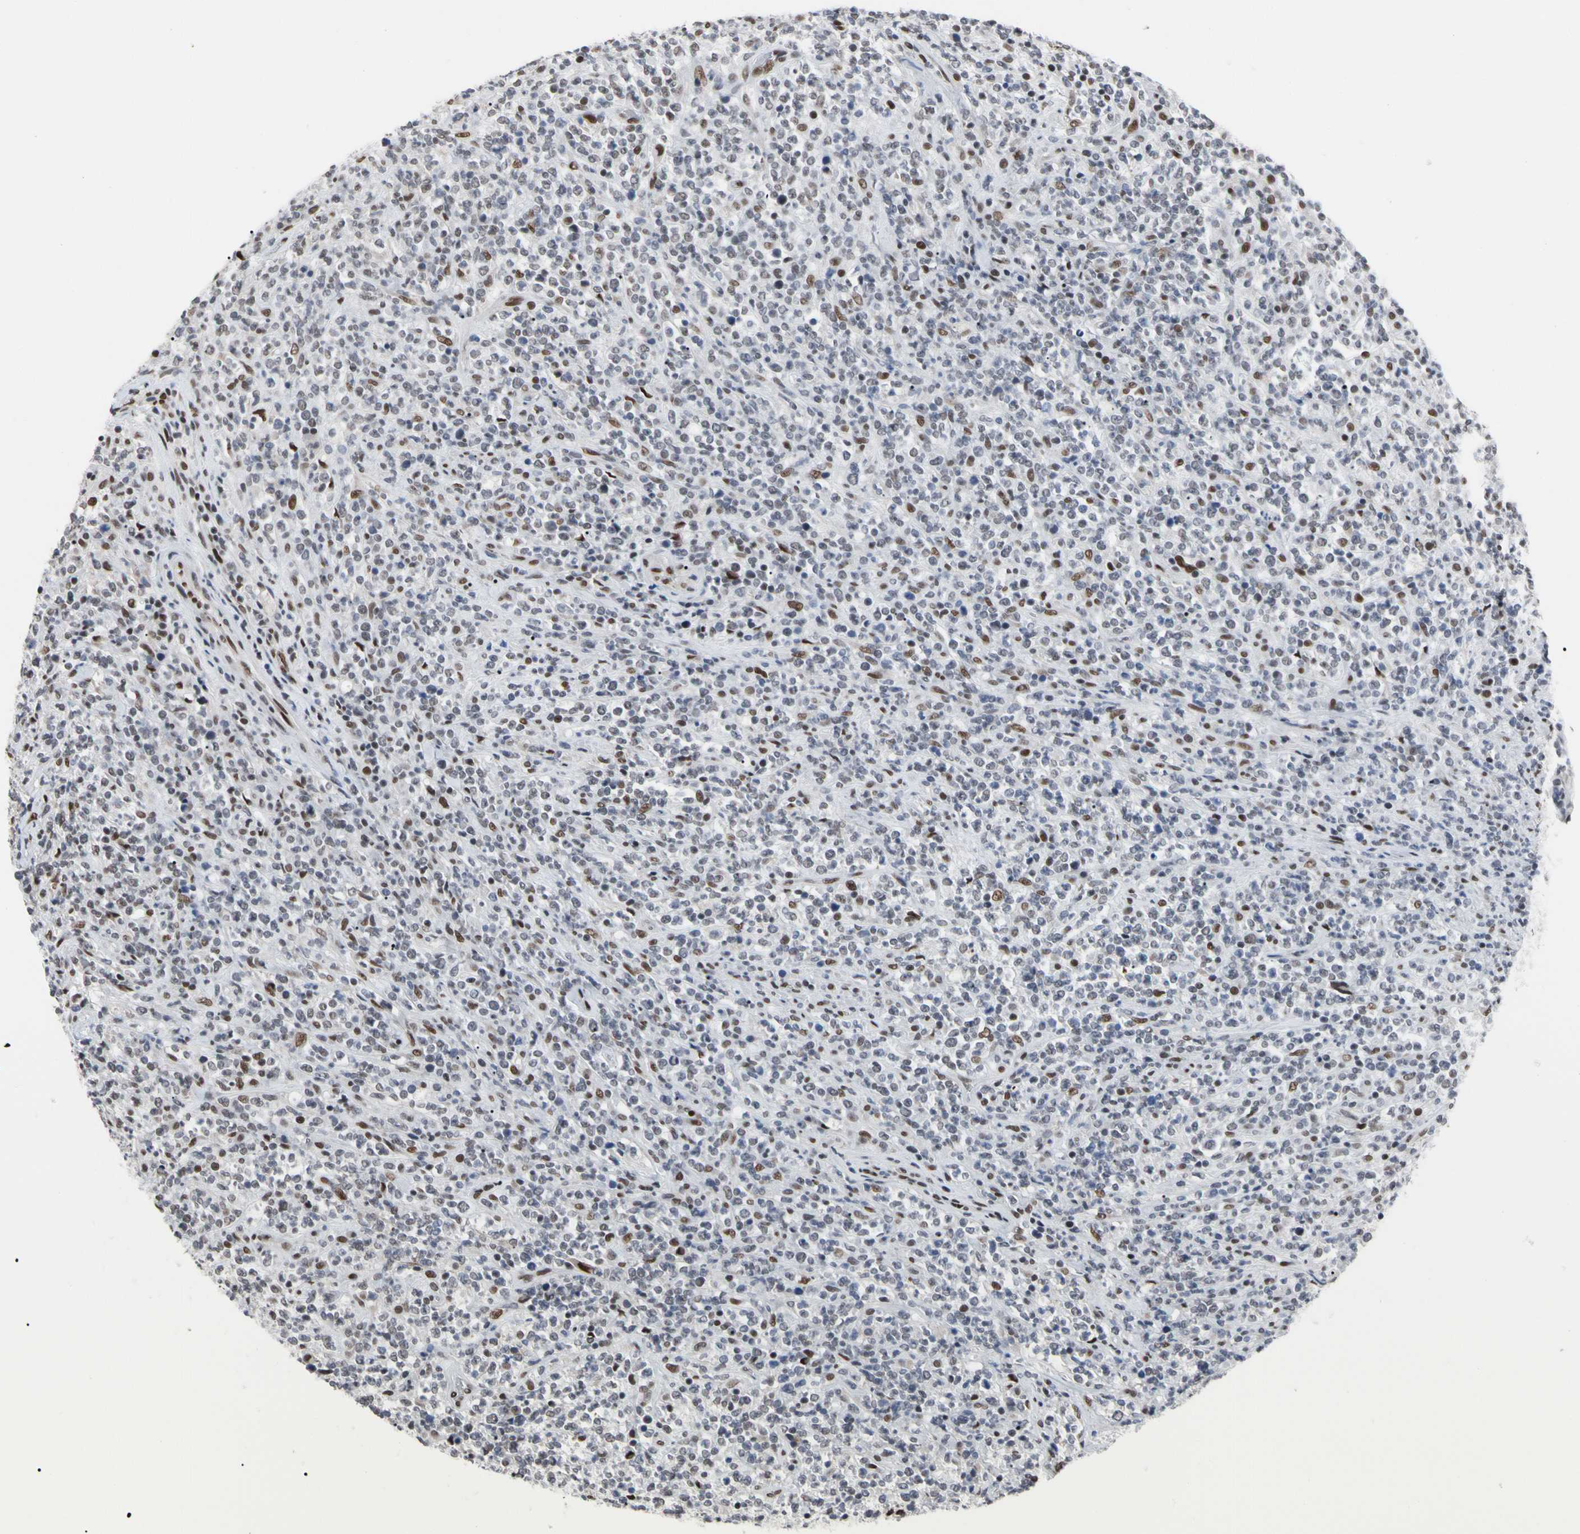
{"staining": {"intensity": "moderate", "quantity": "<25%", "location": "nuclear"}, "tissue": "lymphoma", "cell_type": "Tumor cells", "image_type": "cancer", "snomed": [{"axis": "morphology", "description": "Malignant lymphoma, non-Hodgkin's type, High grade"}, {"axis": "topography", "description": "Soft tissue"}], "caption": "There is low levels of moderate nuclear positivity in tumor cells of lymphoma, as demonstrated by immunohistochemical staining (brown color).", "gene": "FAM98B", "patient": {"sex": "male", "age": 18}}